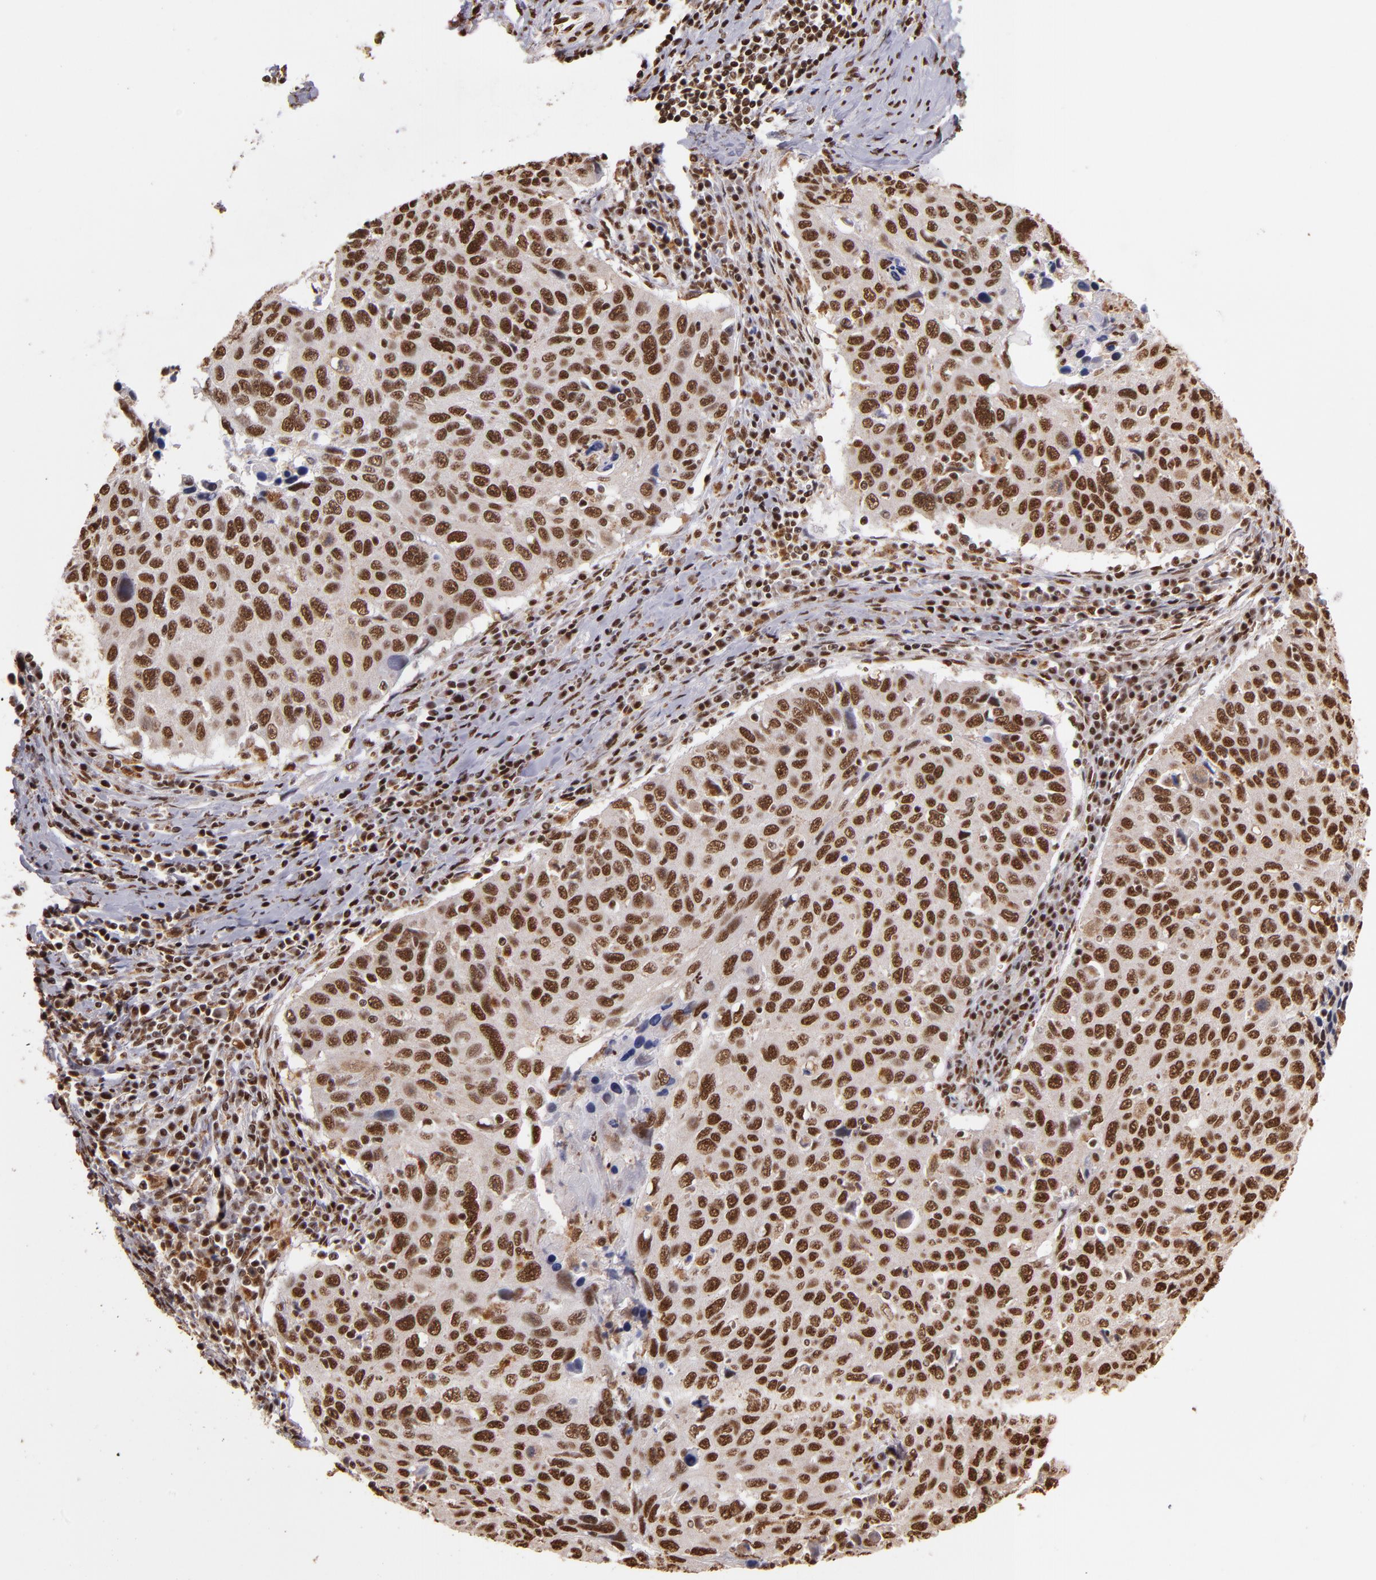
{"staining": {"intensity": "strong", "quantity": ">75%", "location": "cytoplasmic/membranous,nuclear"}, "tissue": "cervical cancer", "cell_type": "Tumor cells", "image_type": "cancer", "snomed": [{"axis": "morphology", "description": "Squamous cell carcinoma, NOS"}, {"axis": "topography", "description": "Cervix"}], "caption": "Cervical cancer (squamous cell carcinoma) stained with a brown dye exhibits strong cytoplasmic/membranous and nuclear positive positivity in about >75% of tumor cells.", "gene": "SP1", "patient": {"sex": "female", "age": 53}}